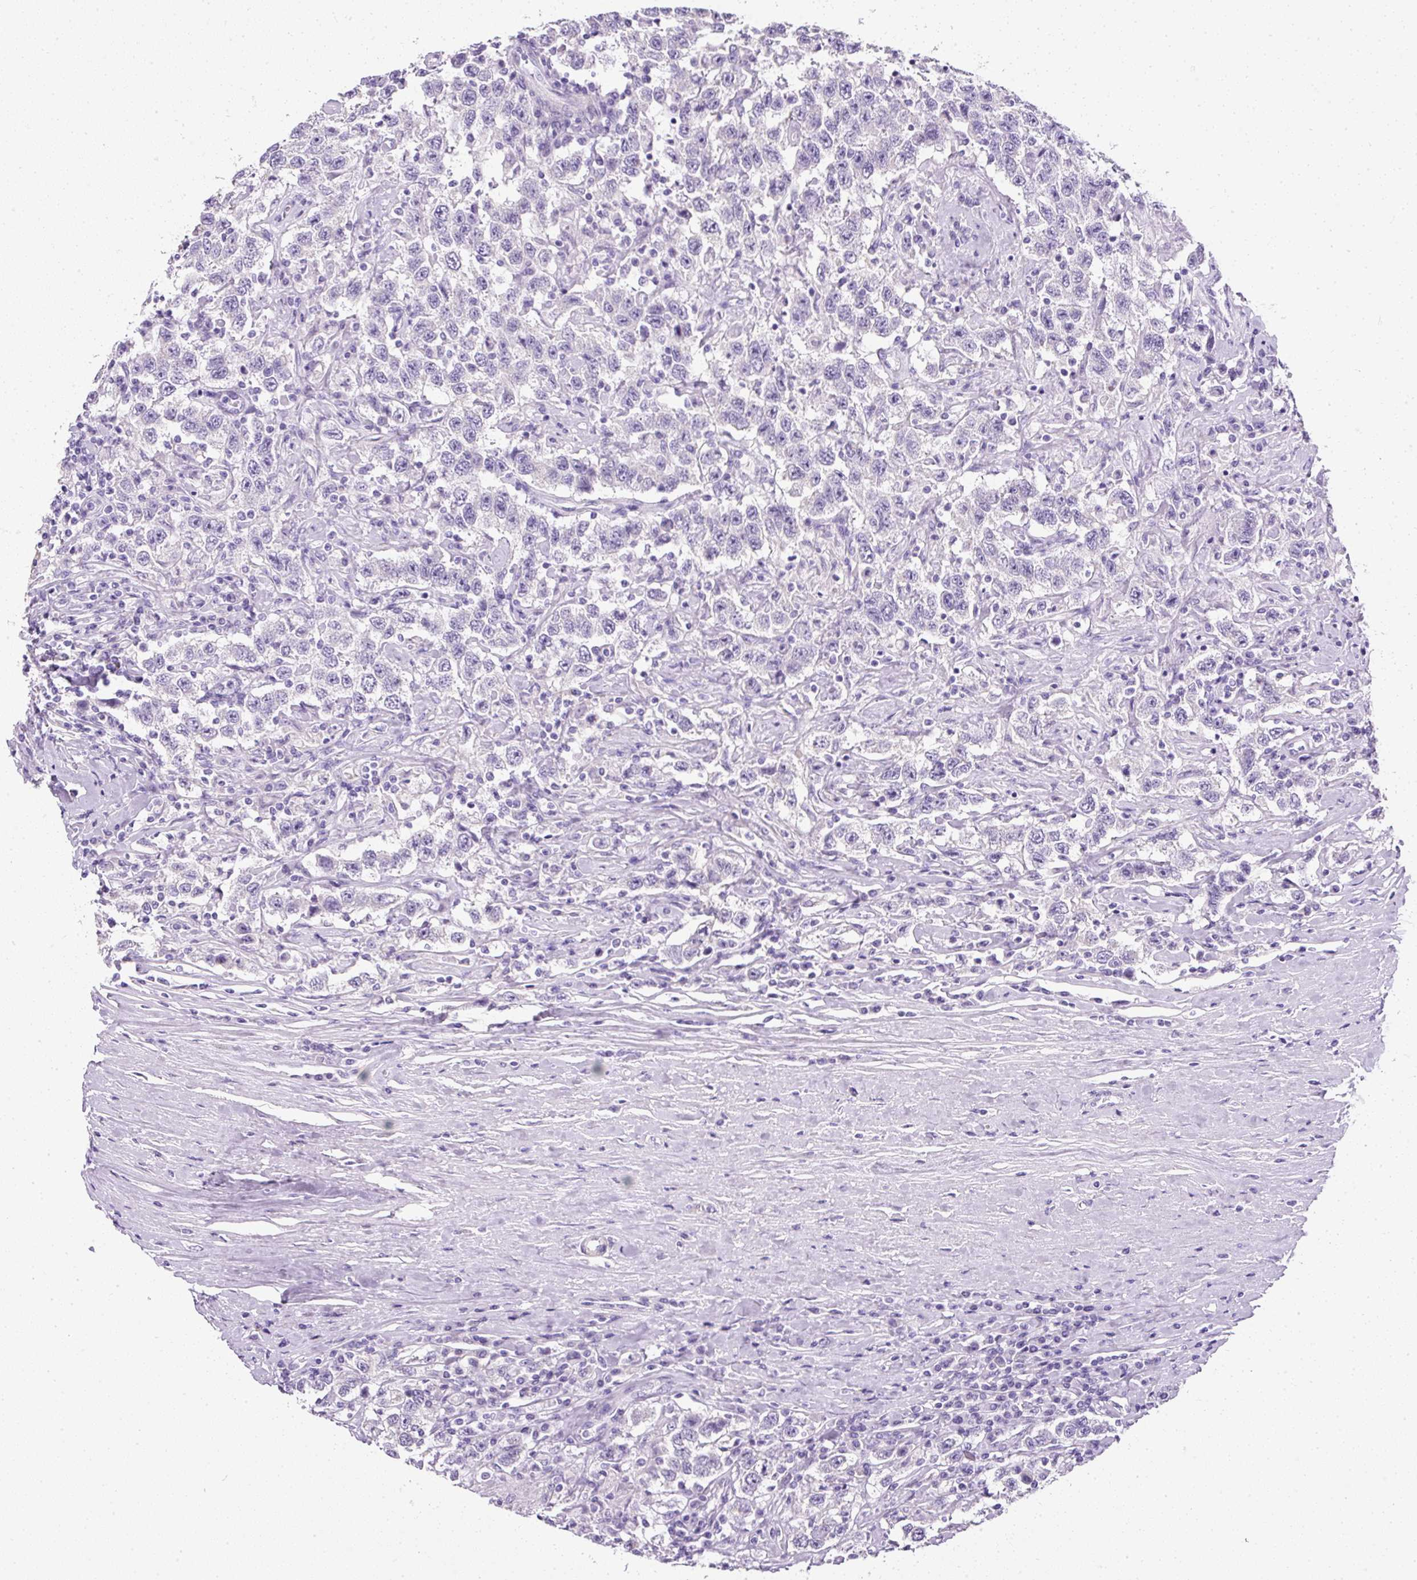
{"staining": {"intensity": "negative", "quantity": "none", "location": "none"}, "tissue": "testis cancer", "cell_type": "Tumor cells", "image_type": "cancer", "snomed": [{"axis": "morphology", "description": "Seminoma, NOS"}, {"axis": "topography", "description": "Testis"}], "caption": "Human testis cancer stained for a protein using immunohistochemistry displays no expression in tumor cells.", "gene": "C2CD4C", "patient": {"sex": "male", "age": 41}}